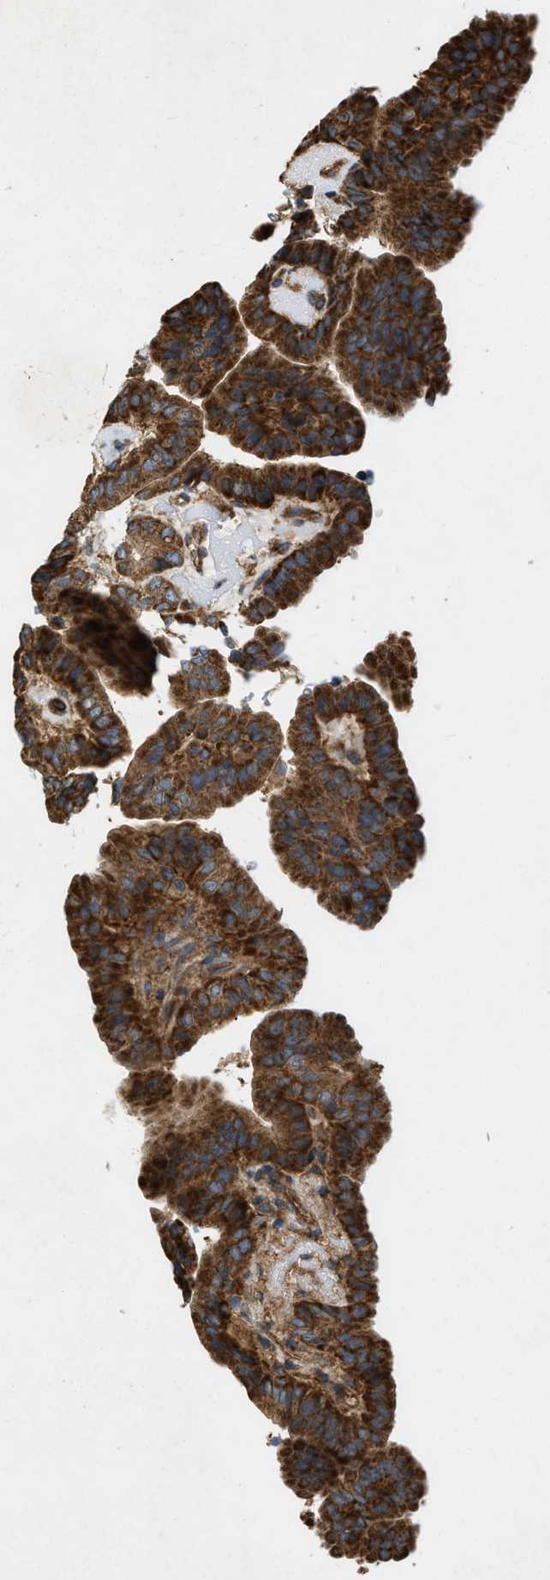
{"staining": {"intensity": "strong", "quantity": ">75%", "location": "cytoplasmic/membranous"}, "tissue": "thyroid cancer", "cell_type": "Tumor cells", "image_type": "cancer", "snomed": [{"axis": "morphology", "description": "Papillary adenocarcinoma, NOS"}, {"axis": "topography", "description": "Thyroid gland"}], "caption": "Thyroid cancer (papillary adenocarcinoma) stained for a protein reveals strong cytoplasmic/membranous positivity in tumor cells.", "gene": "GNB4", "patient": {"sex": "male", "age": 33}}